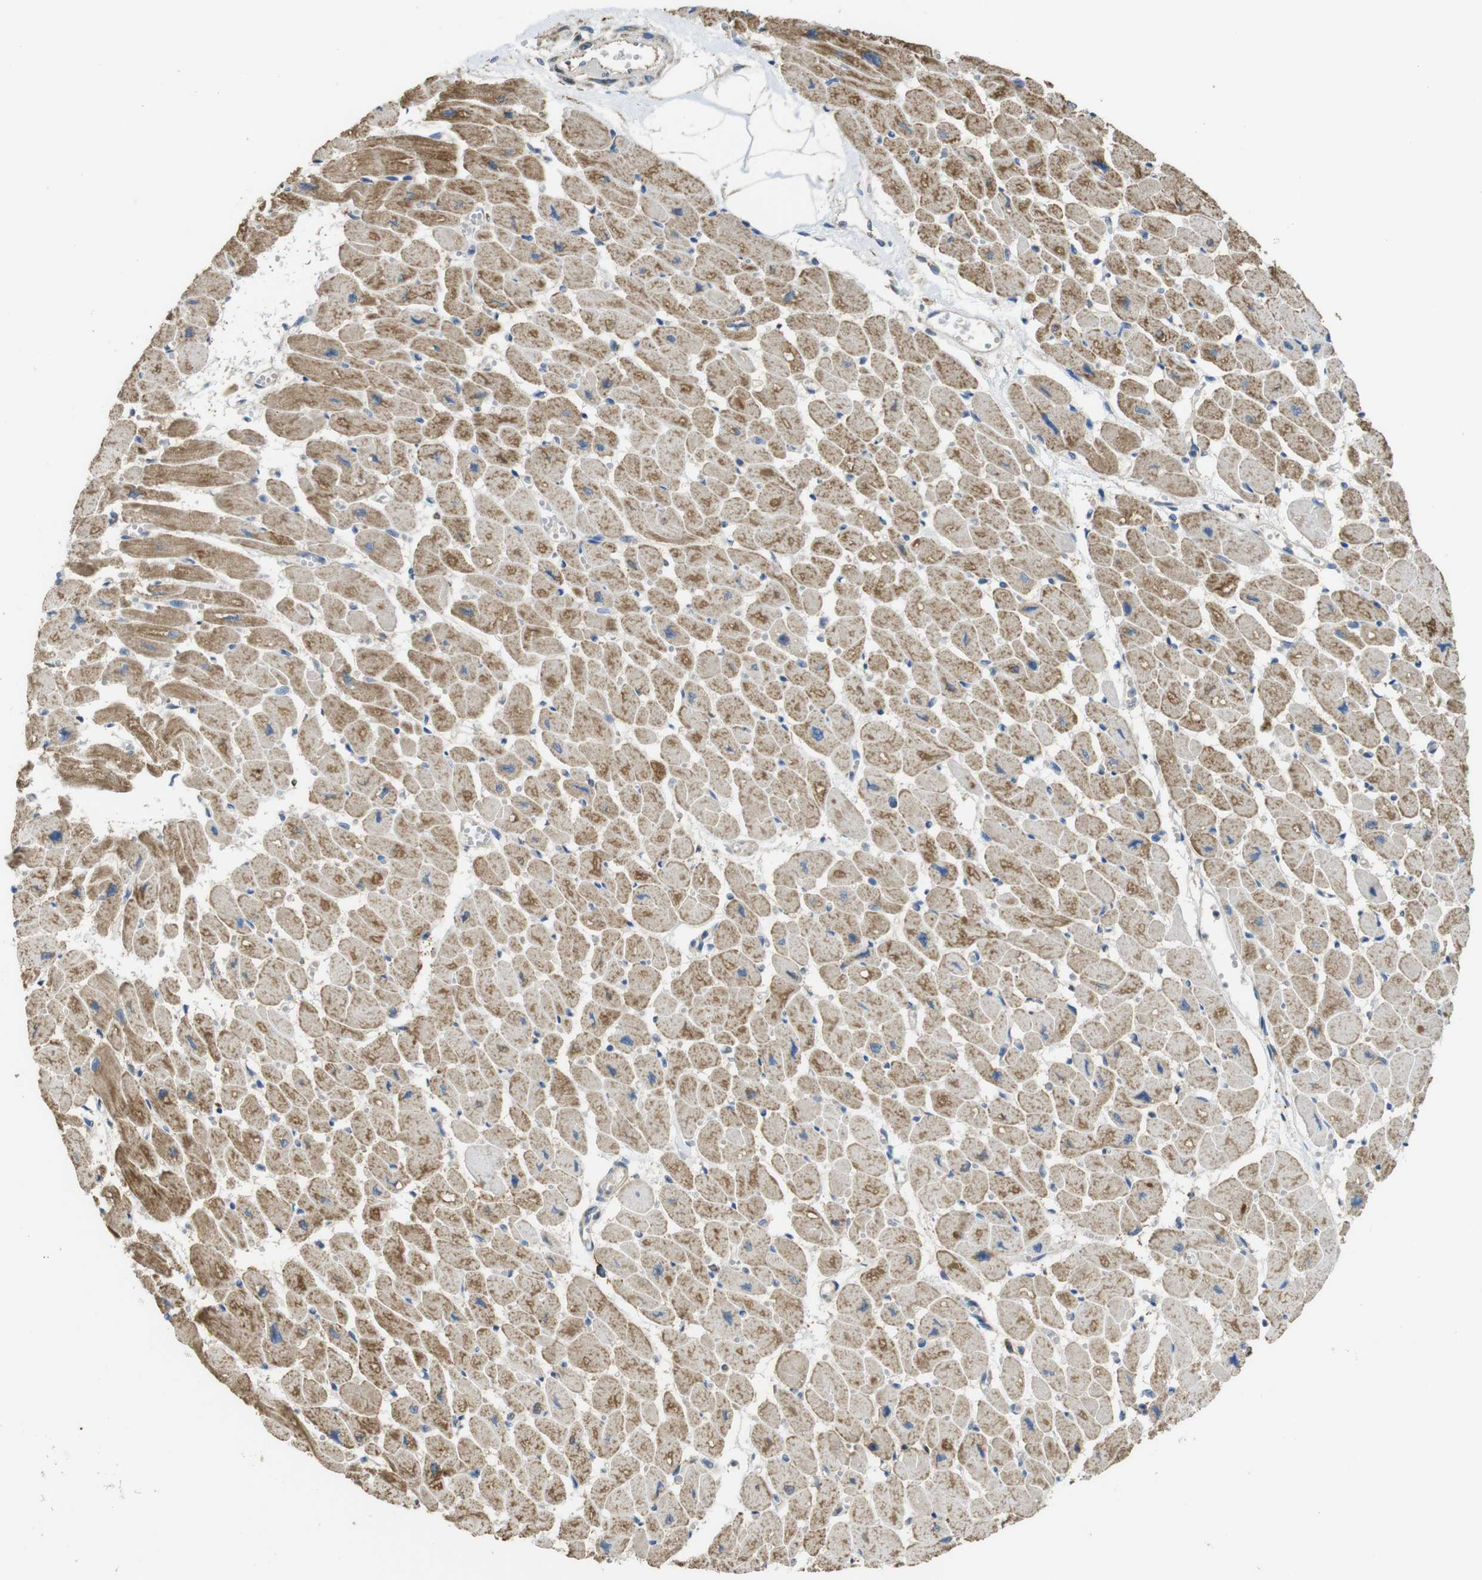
{"staining": {"intensity": "moderate", "quantity": ">75%", "location": "cytoplasmic/membranous"}, "tissue": "heart muscle", "cell_type": "Cardiomyocytes", "image_type": "normal", "snomed": [{"axis": "morphology", "description": "Normal tissue, NOS"}, {"axis": "topography", "description": "Heart"}], "caption": "High-power microscopy captured an immunohistochemistry histopathology image of benign heart muscle, revealing moderate cytoplasmic/membranous expression in approximately >75% of cardiomyocytes.", "gene": "CALHM2", "patient": {"sex": "female", "age": 54}}